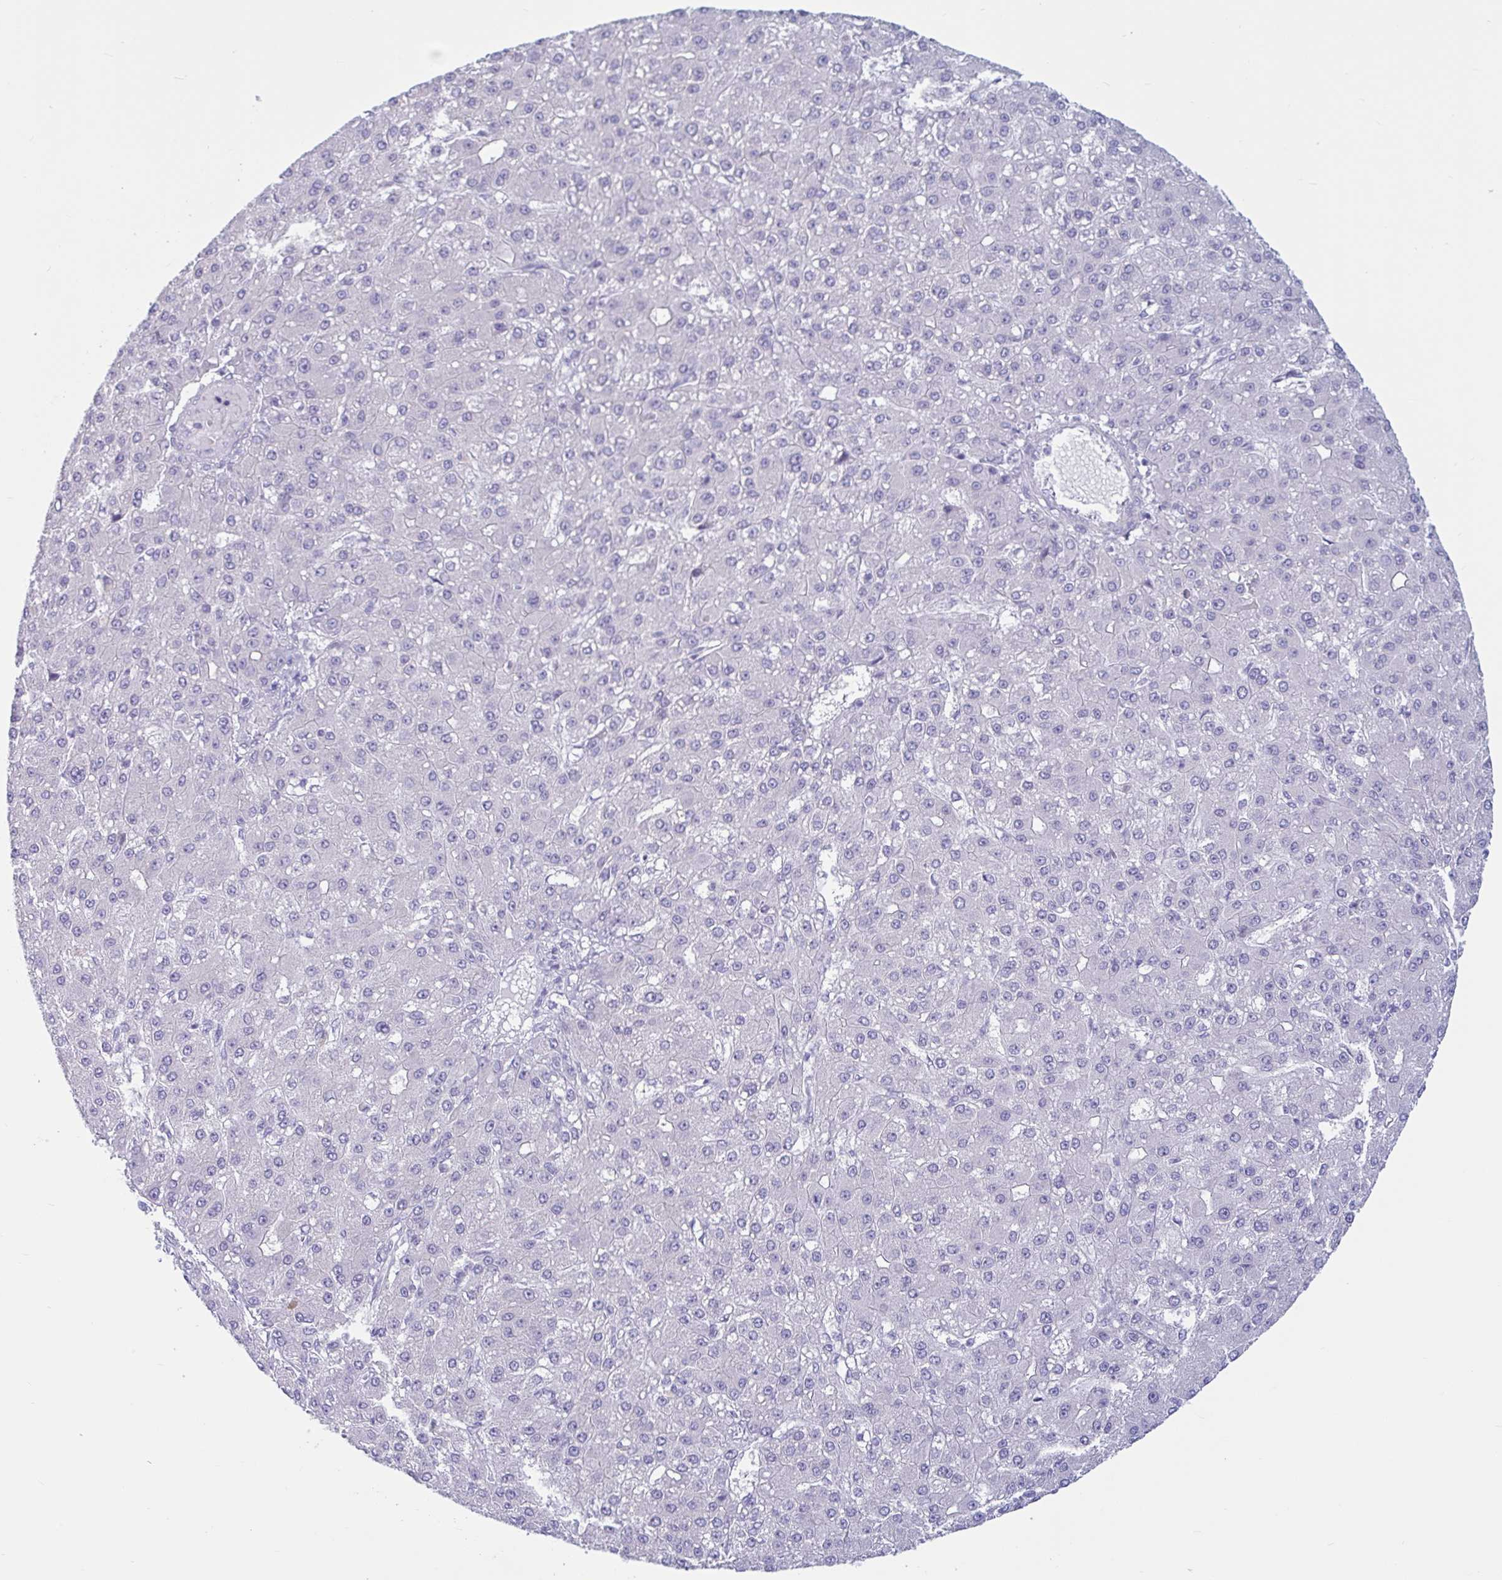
{"staining": {"intensity": "negative", "quantity": "none", "location": "none"}, "tissue": "liver cancer", "cell_type": "Tumor cells", "image_type": "cancer", "snomed": [{"axis": "morphology", "description": "Carcinoma, Hepatocellular, NOS"}, {"axis": "topography", "description": "Liver"}], "caption": "The image reveals no staining of tumor cells in liver cancer.", "gene": "TNNI2", "patient": {"sex": "male", "age": 67}}